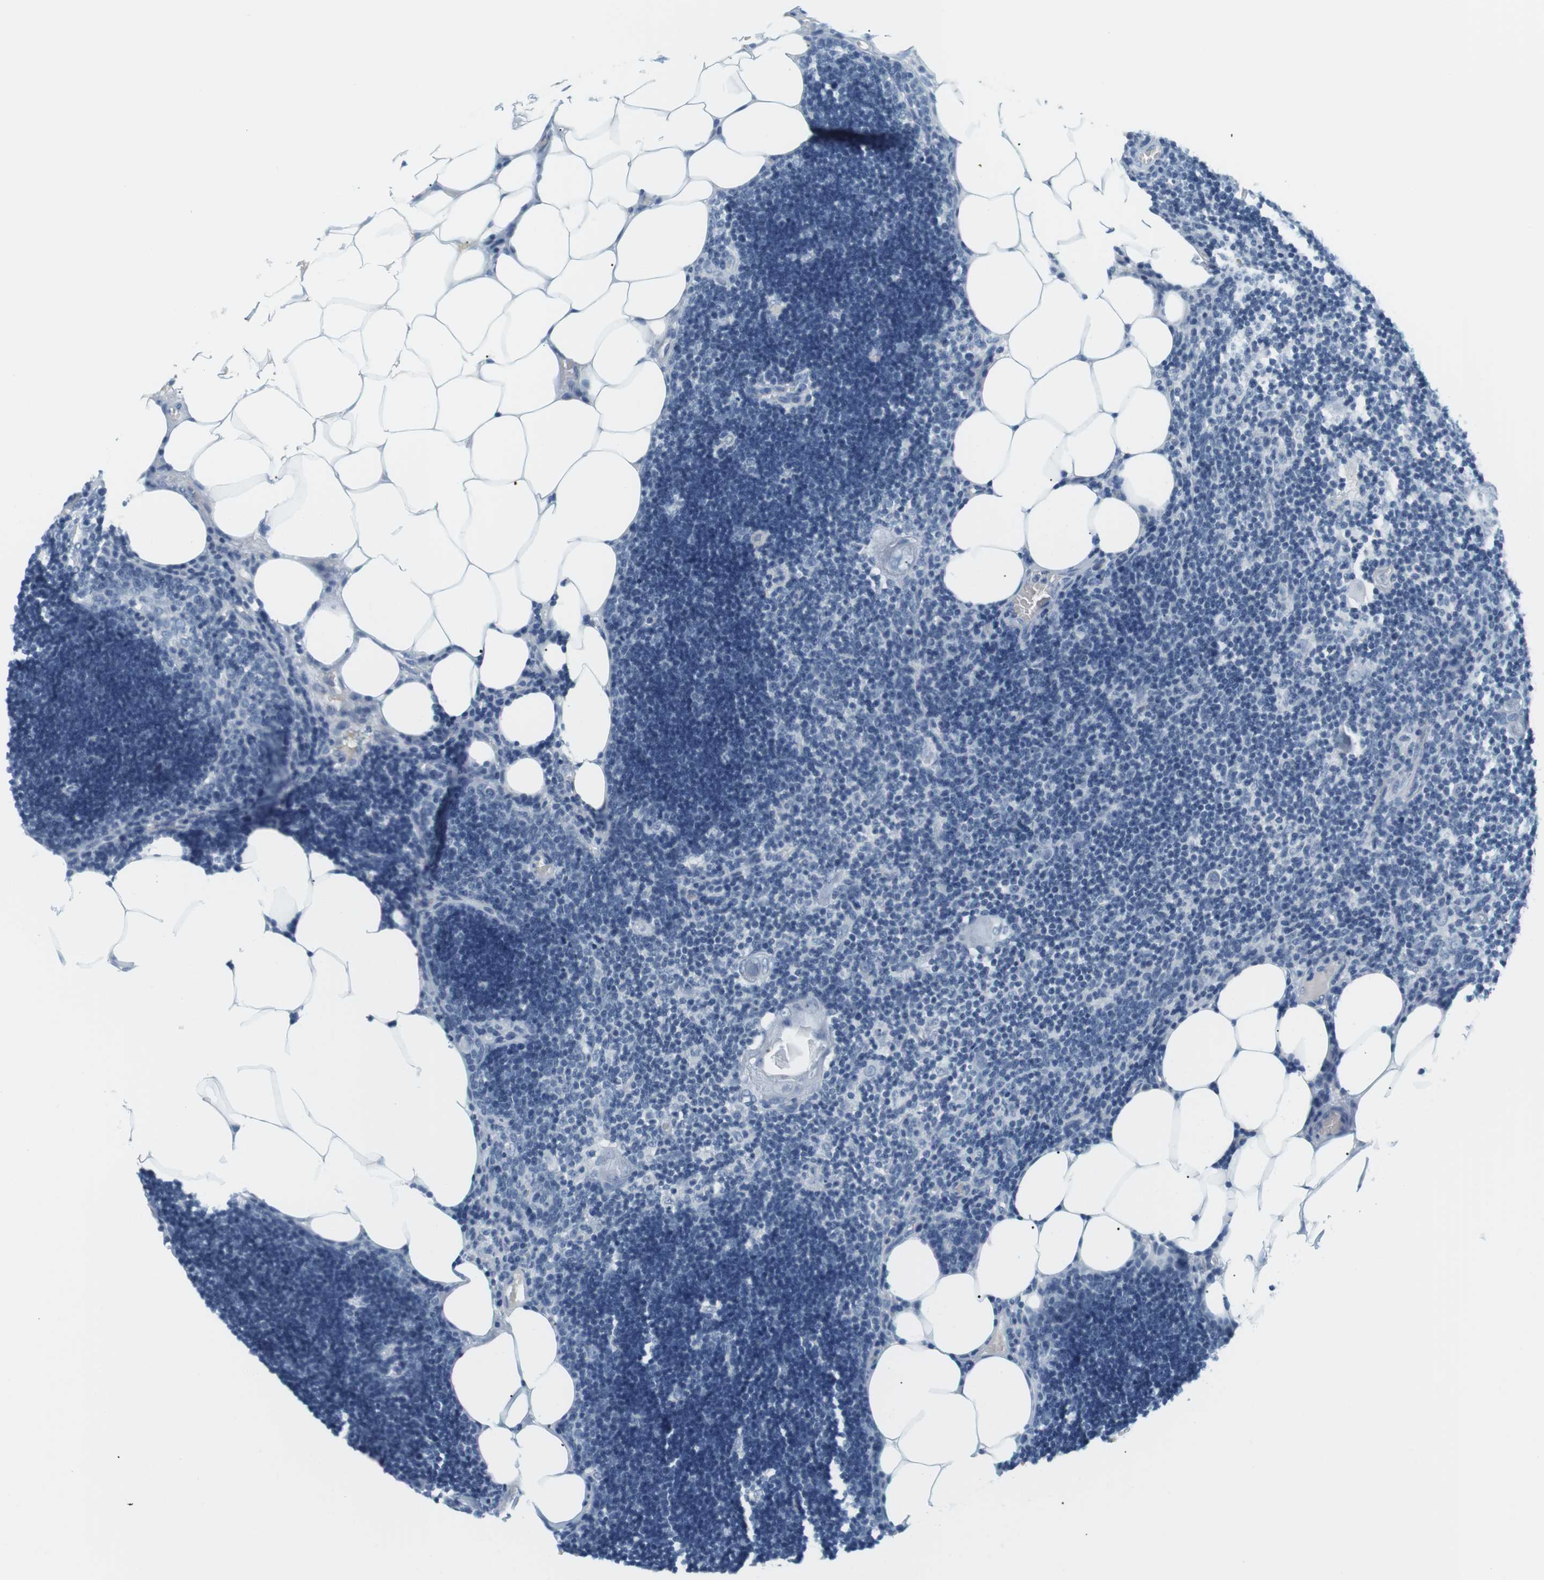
{"staining": {"intensity": "negative", "quantity": "none", "location": "none"}, "tissue": "lymph node", "cell_type": "Germinal center cells", "image_type": "normal", "snomed": [{"axis": "morphology", "description": "Normal tissue, NOS"}, {"axis": "topography", "description": "Lymph node"}], "caption": "The histopathology image shows no significant staining in germinal center cells of lymph node.", "gene": "APOB", "patient": {"sex": "male", "age": 33}}